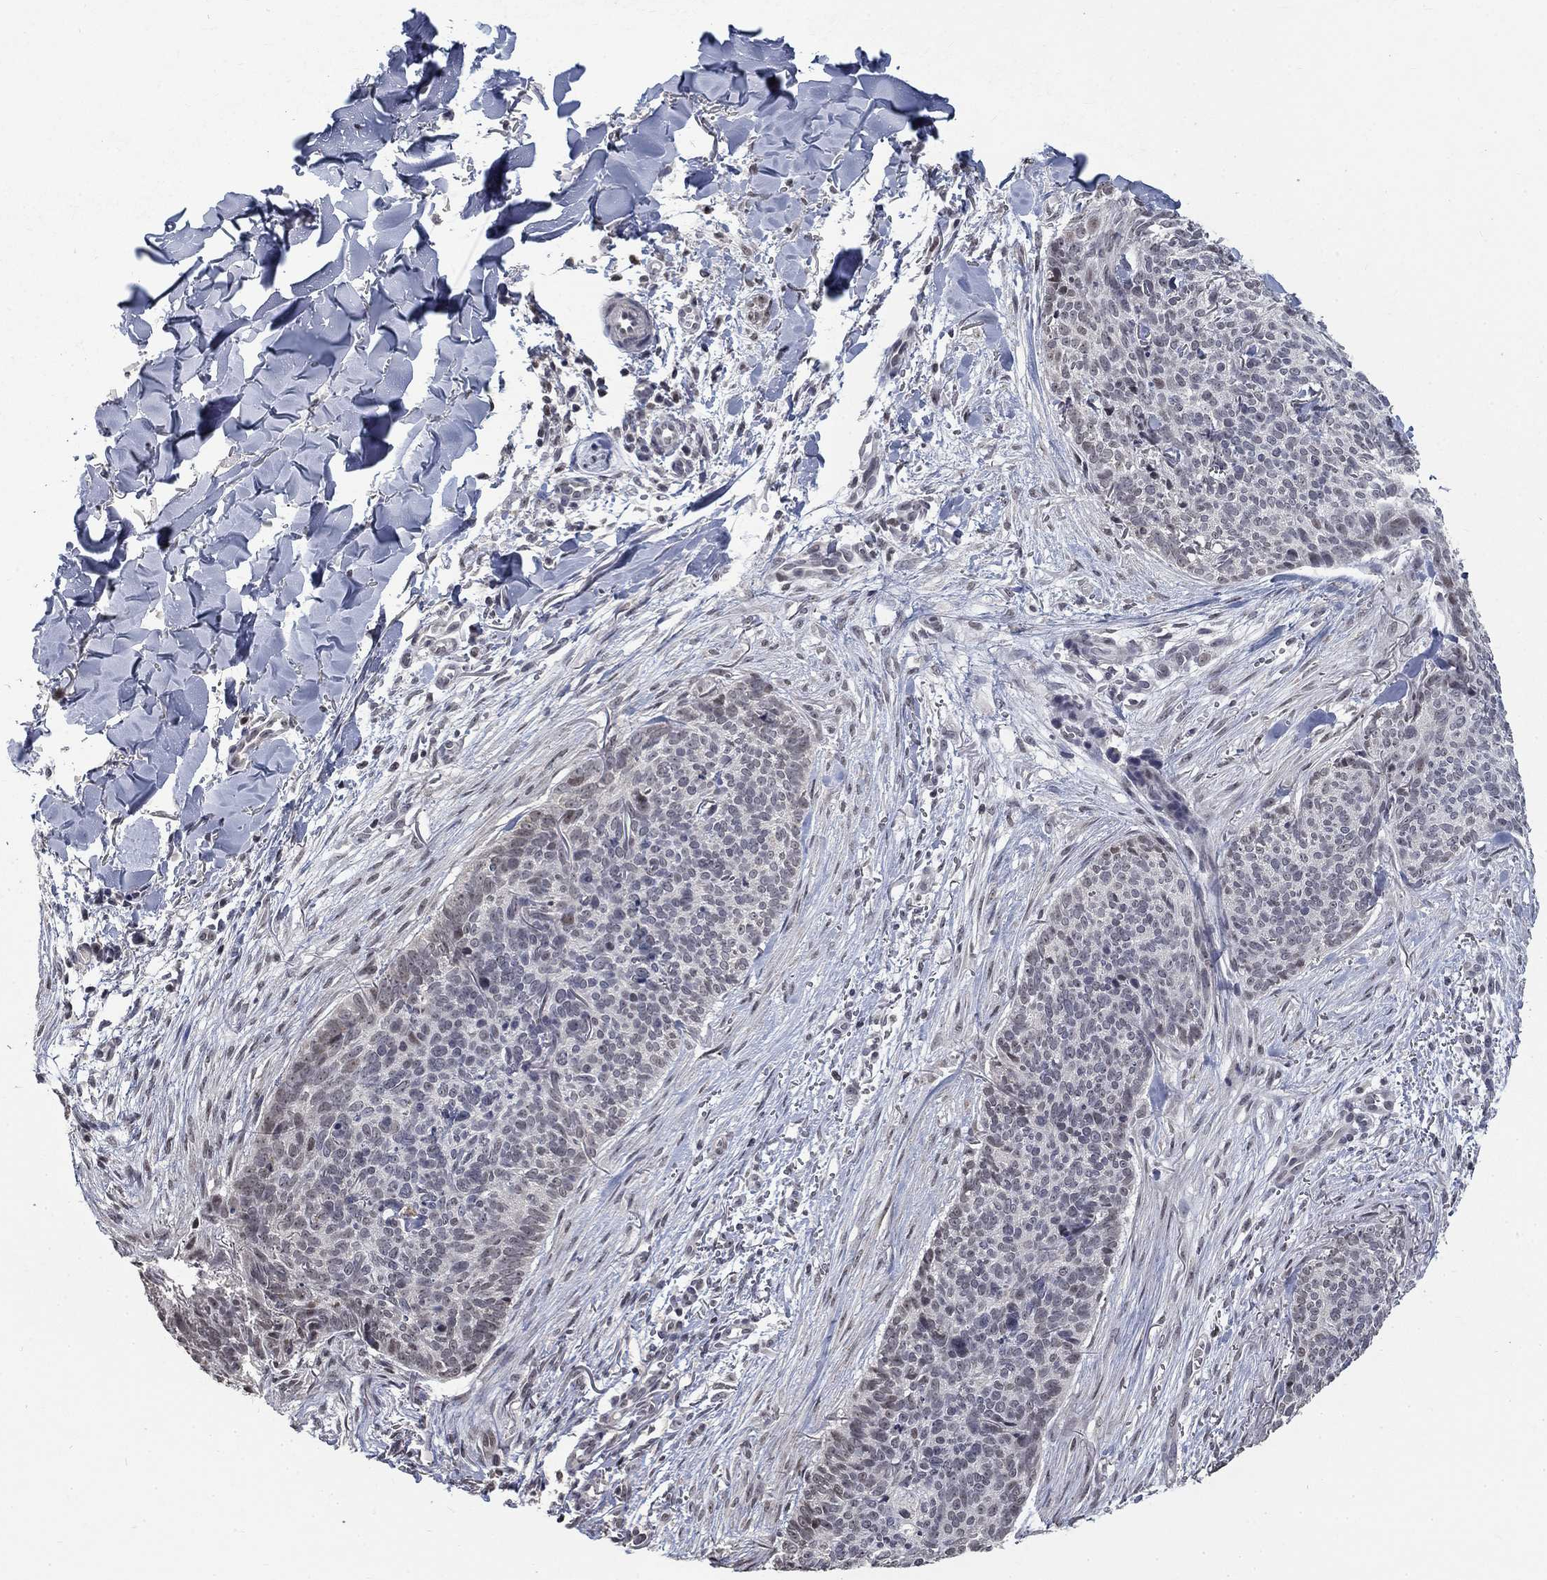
{"staining": {"intensity": "negative", "quantity": "none", "location": "none"}, "tissue": "skin cancer", "cell_type": "Tumor cells", "image_type": "cancer", "snomed": [{"axis": "morphology", "description": "Basal cell carcinoma"}, {"axis": "topography", "description": "Skin"}], "caption": "Basal cell carcinoma (skin) was stained to show a protein in brown. There is no significant staining in tumor cells.", "gene": "SPATA33", "patient": {"sex": "male", "age": 64}}